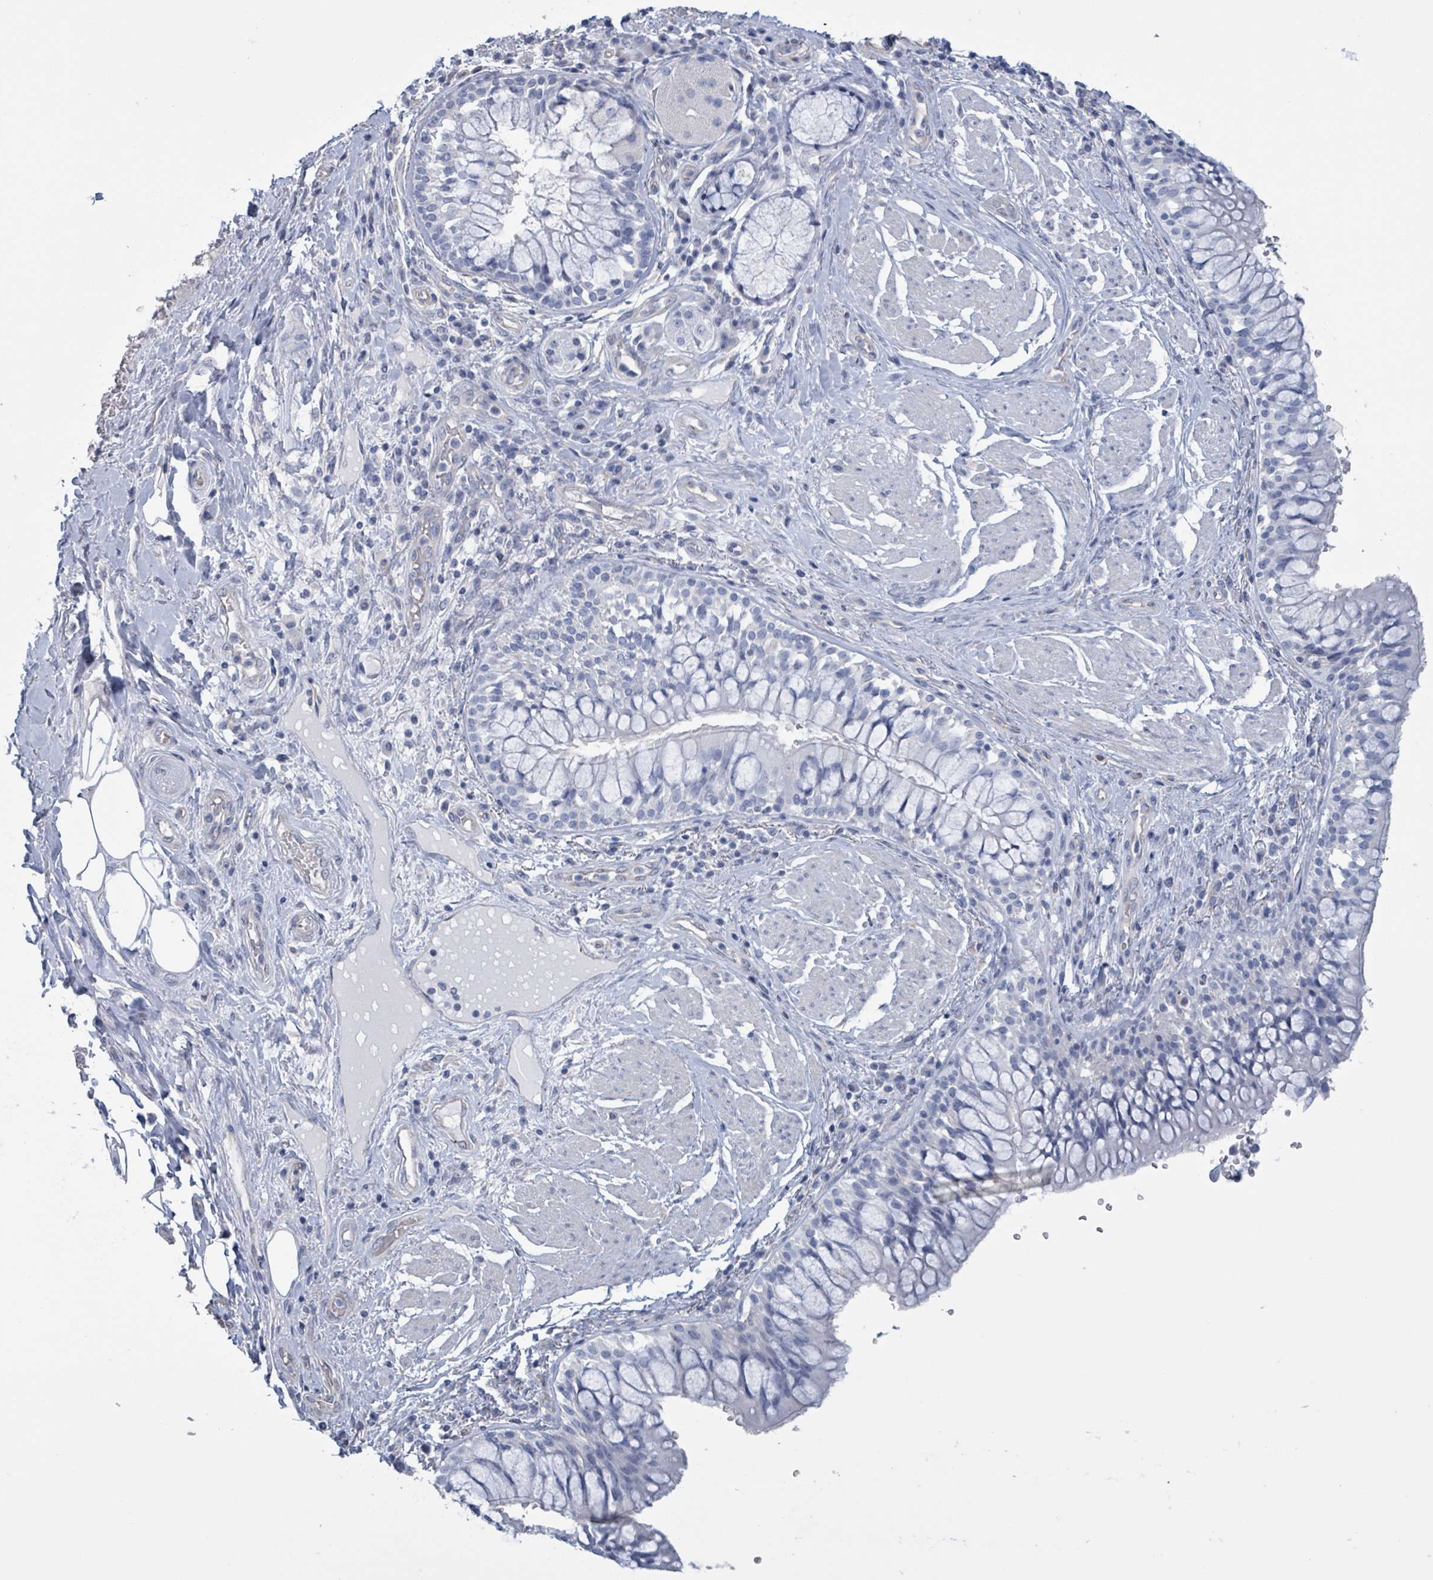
{"staining": {"intensity": "negative", "quantity": "none", "location": "none"}, "tissue": "adipose tissue", "cell_type": "Adipocytes", "image_type": "normal", "snomed": [{"axis": "morphology", "description": "Normal tissue, NOS"}, {"axis": "morphology", "description": "Squamous cell carcinoma, NOS"}, {"axis": "topography", "description": "Bronchus"}, {"axis": "topography", "description": "Lung"}], "caption": "DAB (3,3'-diaminobenzidine) immunohistochemical staining of unremarkable human adipose tissue displays no significant expression in adipocytes. (DAB immunohistochemistry (IHC) visualized using brightfield microscopy, high magnification).", "gene": "CT45A10", "patient": {"sex": "male", "age": 64}}